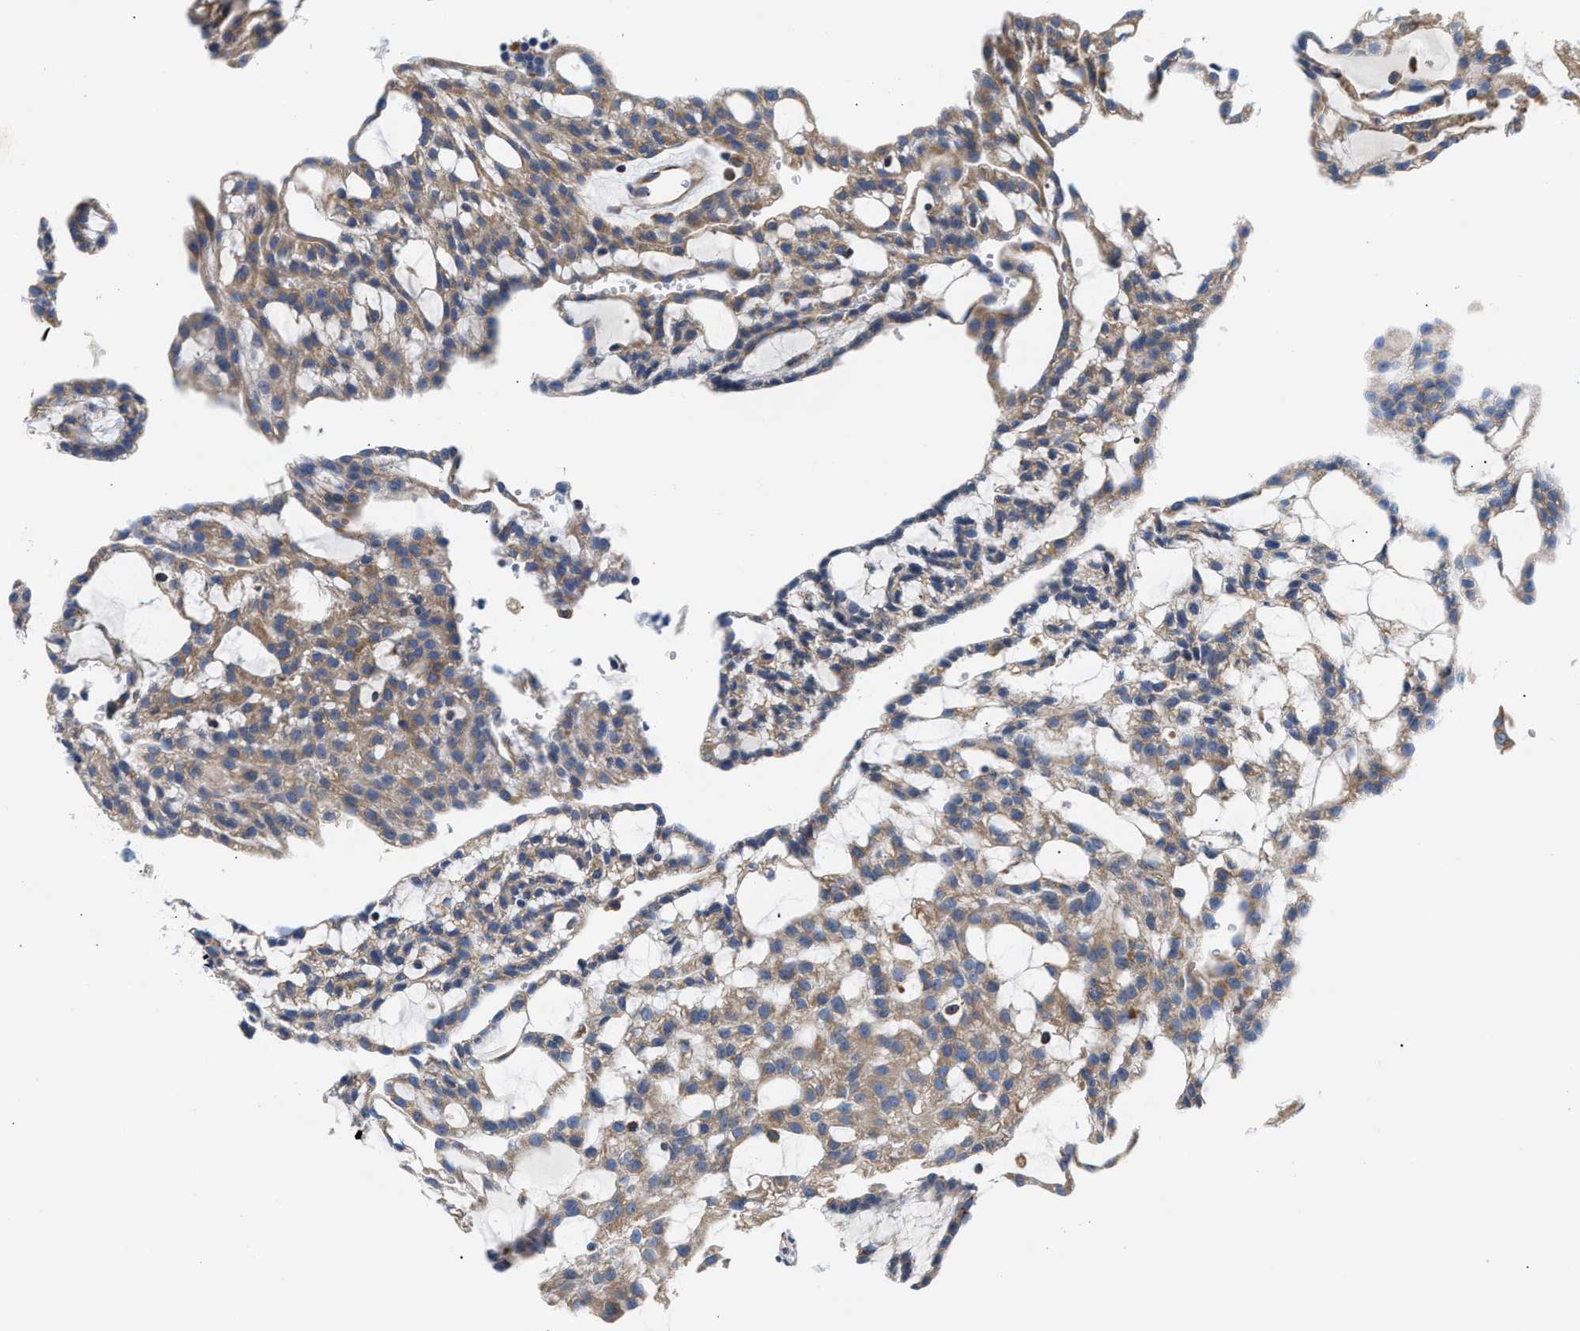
{"staining": {"intensity": "weak", "quantity": ">75%", "location": "cytoplasmic/membranous"}, "tissue": "renal cancer", "cell_type": "Tumor cells", "image_type": "cancer", "snomed": [{"axis": "morphology", "description": "Adenocarcinoma, NOS"}, {"axis": "topography", "description": "Kidney"}], "caption": "Immunohistochemical staining of human renal adenocarcinoma reveals weak cytoplasmic/membranous protein expression in about >75% of tumor cells.", "gene": "HDHD3", "patient": {"sex": "male", "age": 63}}